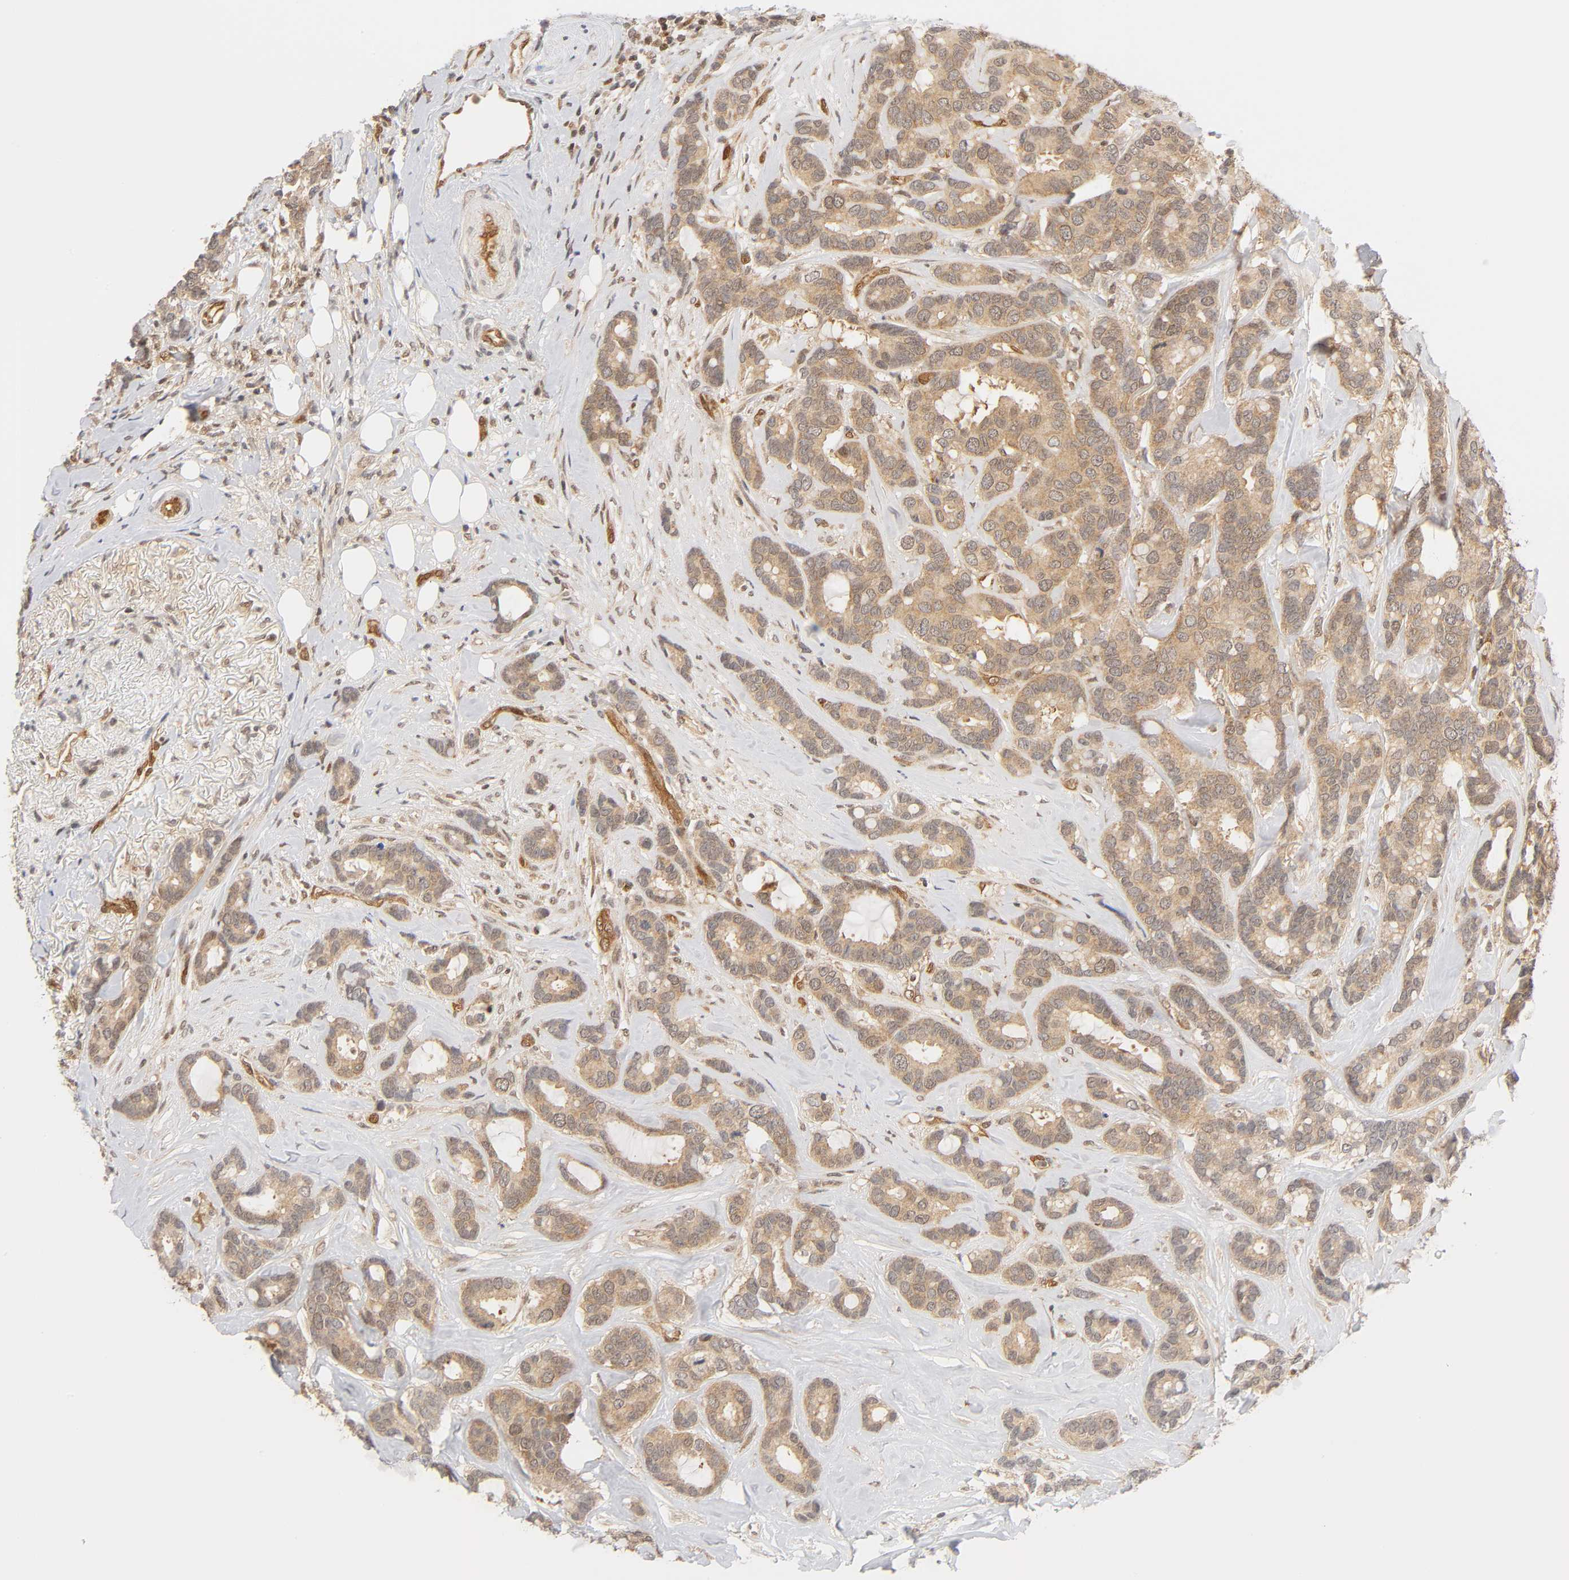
{"staining": {"intensity": "weak", "quantity": ">75%", "location": "cytoplasmic/membranous,nuclear"}, "tissue": "breast cancer", "cell_type": "Tumor cells", "image_type": "cancer", "snomed": [{"axis": "morphology", "description": "Duct carcinoma"}, {"axis": "topography", "description": "Breast"}], "caption": "This image displays IHC staining of breast infiltrating ductal carcinoma, with low weak cytoplasmic/membranous and nuclear expression in about >75% of tumor cells.", "gene": "CDC37", "patient": {"sex": "female", "age": 87}}